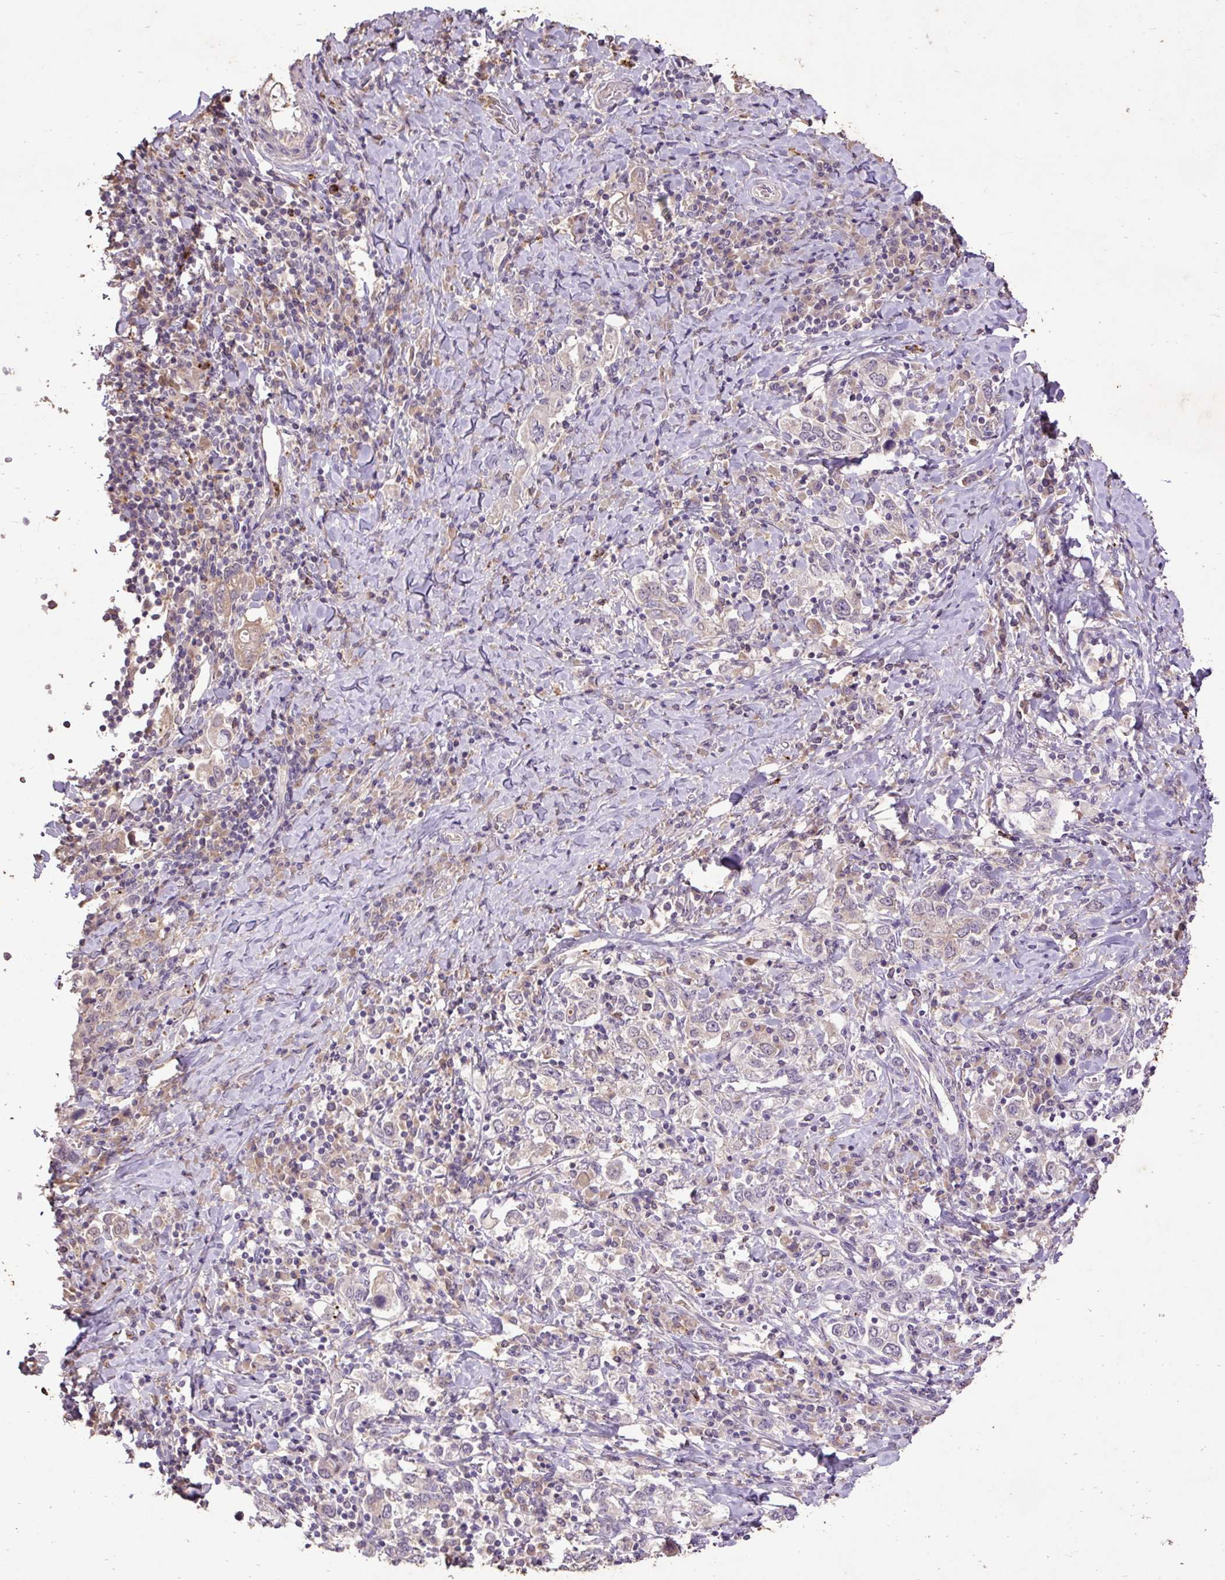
{"staining": {"intensity": "weak", "quantity": "<25%", "location": "cytoplasmic/membranous"}, "tissue": "stomach cancer", "cell_type": "Tumor cells", "image_type": "cancer", "snomed": [{"axis": "morphology", "description": "Adenocarcinoma, NOS"}, {"axis": "topography", "description": "Stomach, upper"}, {"axis": "topography", "description": "Stomach"}], "caption": "The histopathology image displays no significant positivity in tumor cells of adenocarcinoma (stomach).", "gene": "LRTM2", "patient": {"sex": "male", "age": 62}}